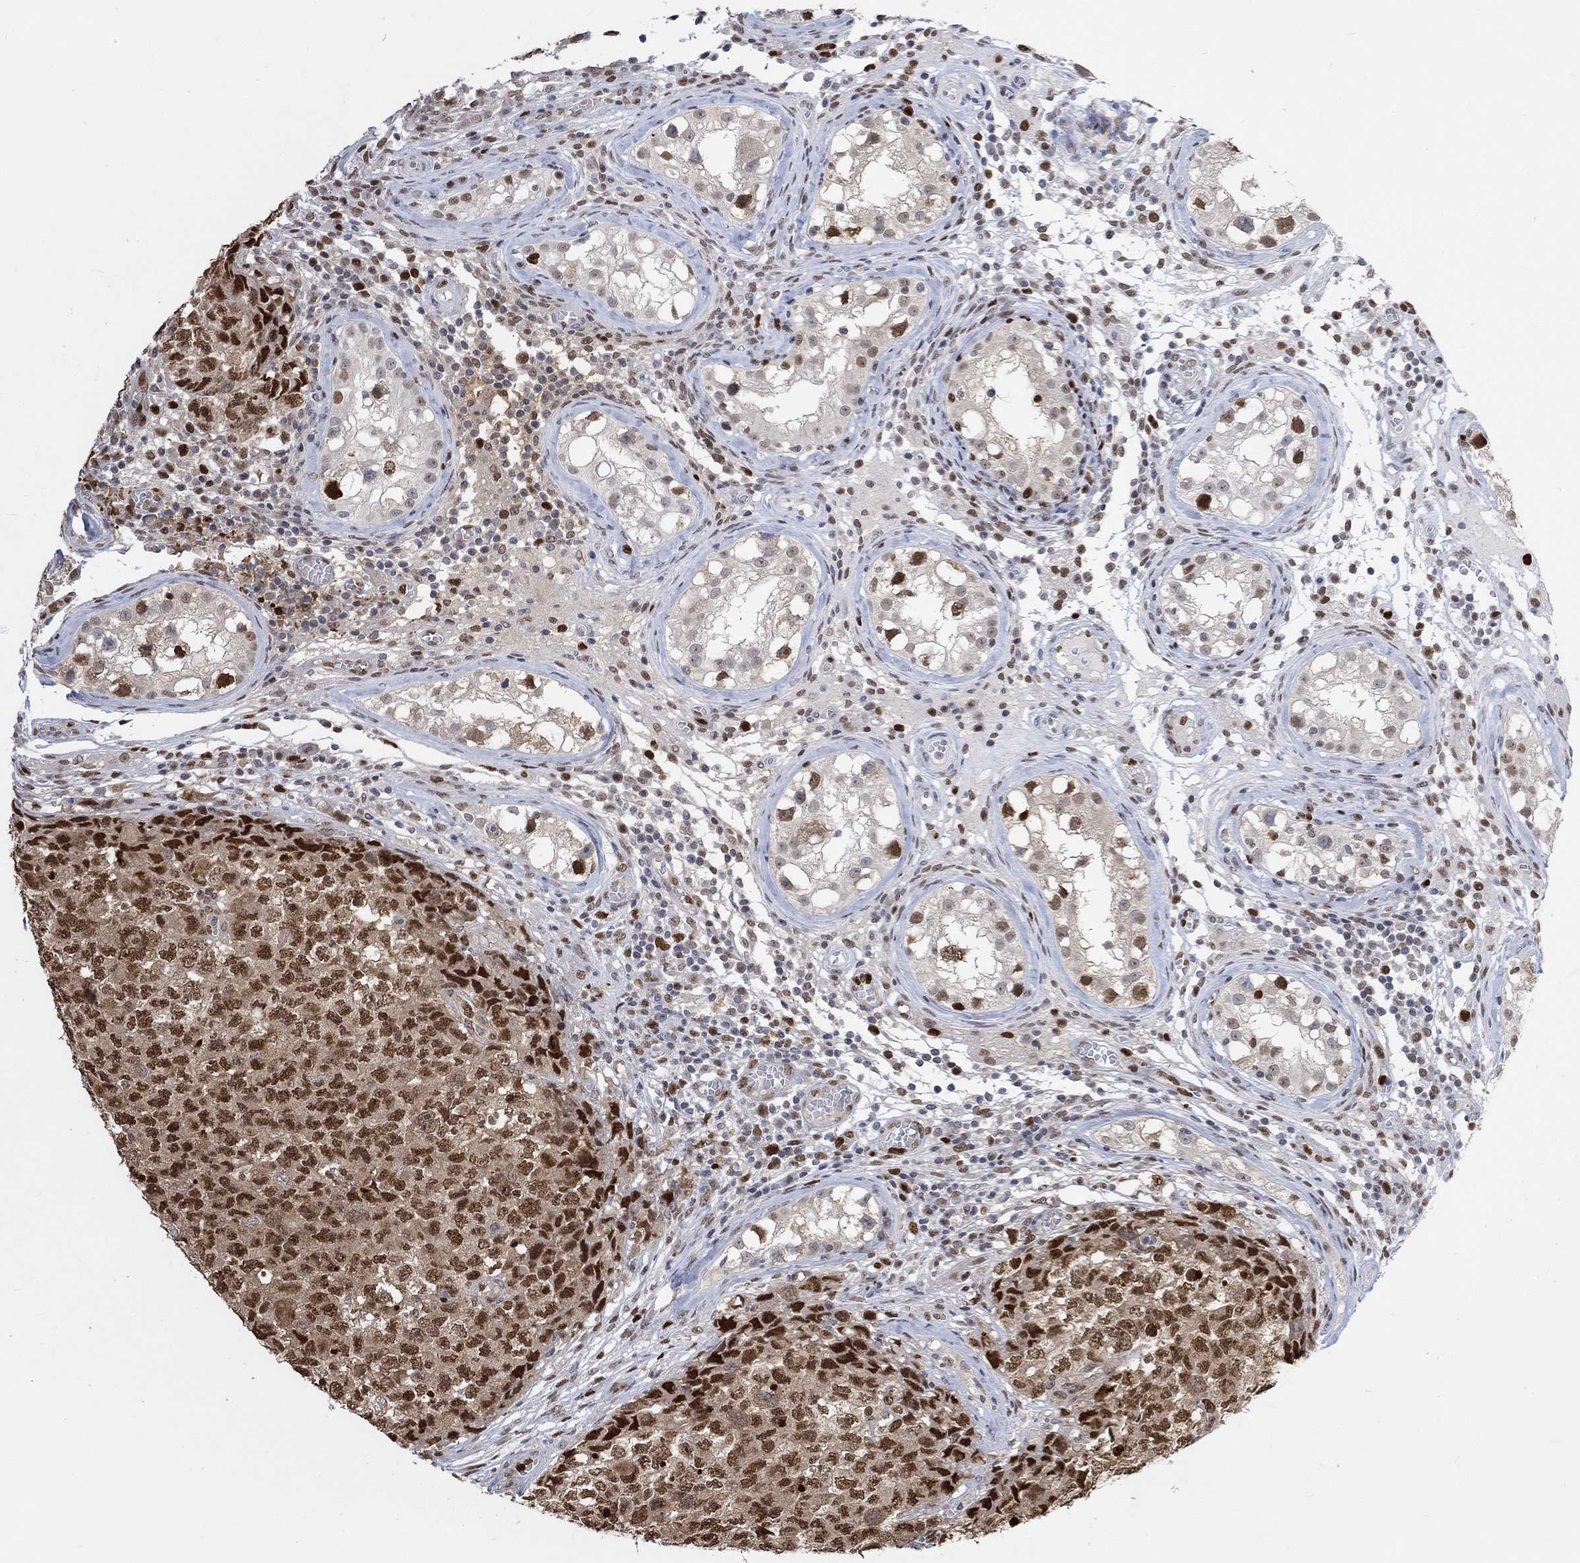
{"staining": {"intensity": "moderate", "quantity": ">75%", "location": "cytoplasmic/membranous,nuclear"}, "tissue": "testis cancer", "cell_type": "Tumor cells", "image_type": "cancer", "snomed": [{"axis": "morphology", "description": "Carcinoma, Embryonal, NOS"}, {"axis": "topography", "description": "Testis"}], "caption": "Embryonal carcinoma (testis) stained for a protein (brown) displays moderate cytoplasmic/membranous and nuclear positive staining in about >75% of tumor cells.", "gene": "RAD54L2", "patient": {"sex": "male", "age": 23}}